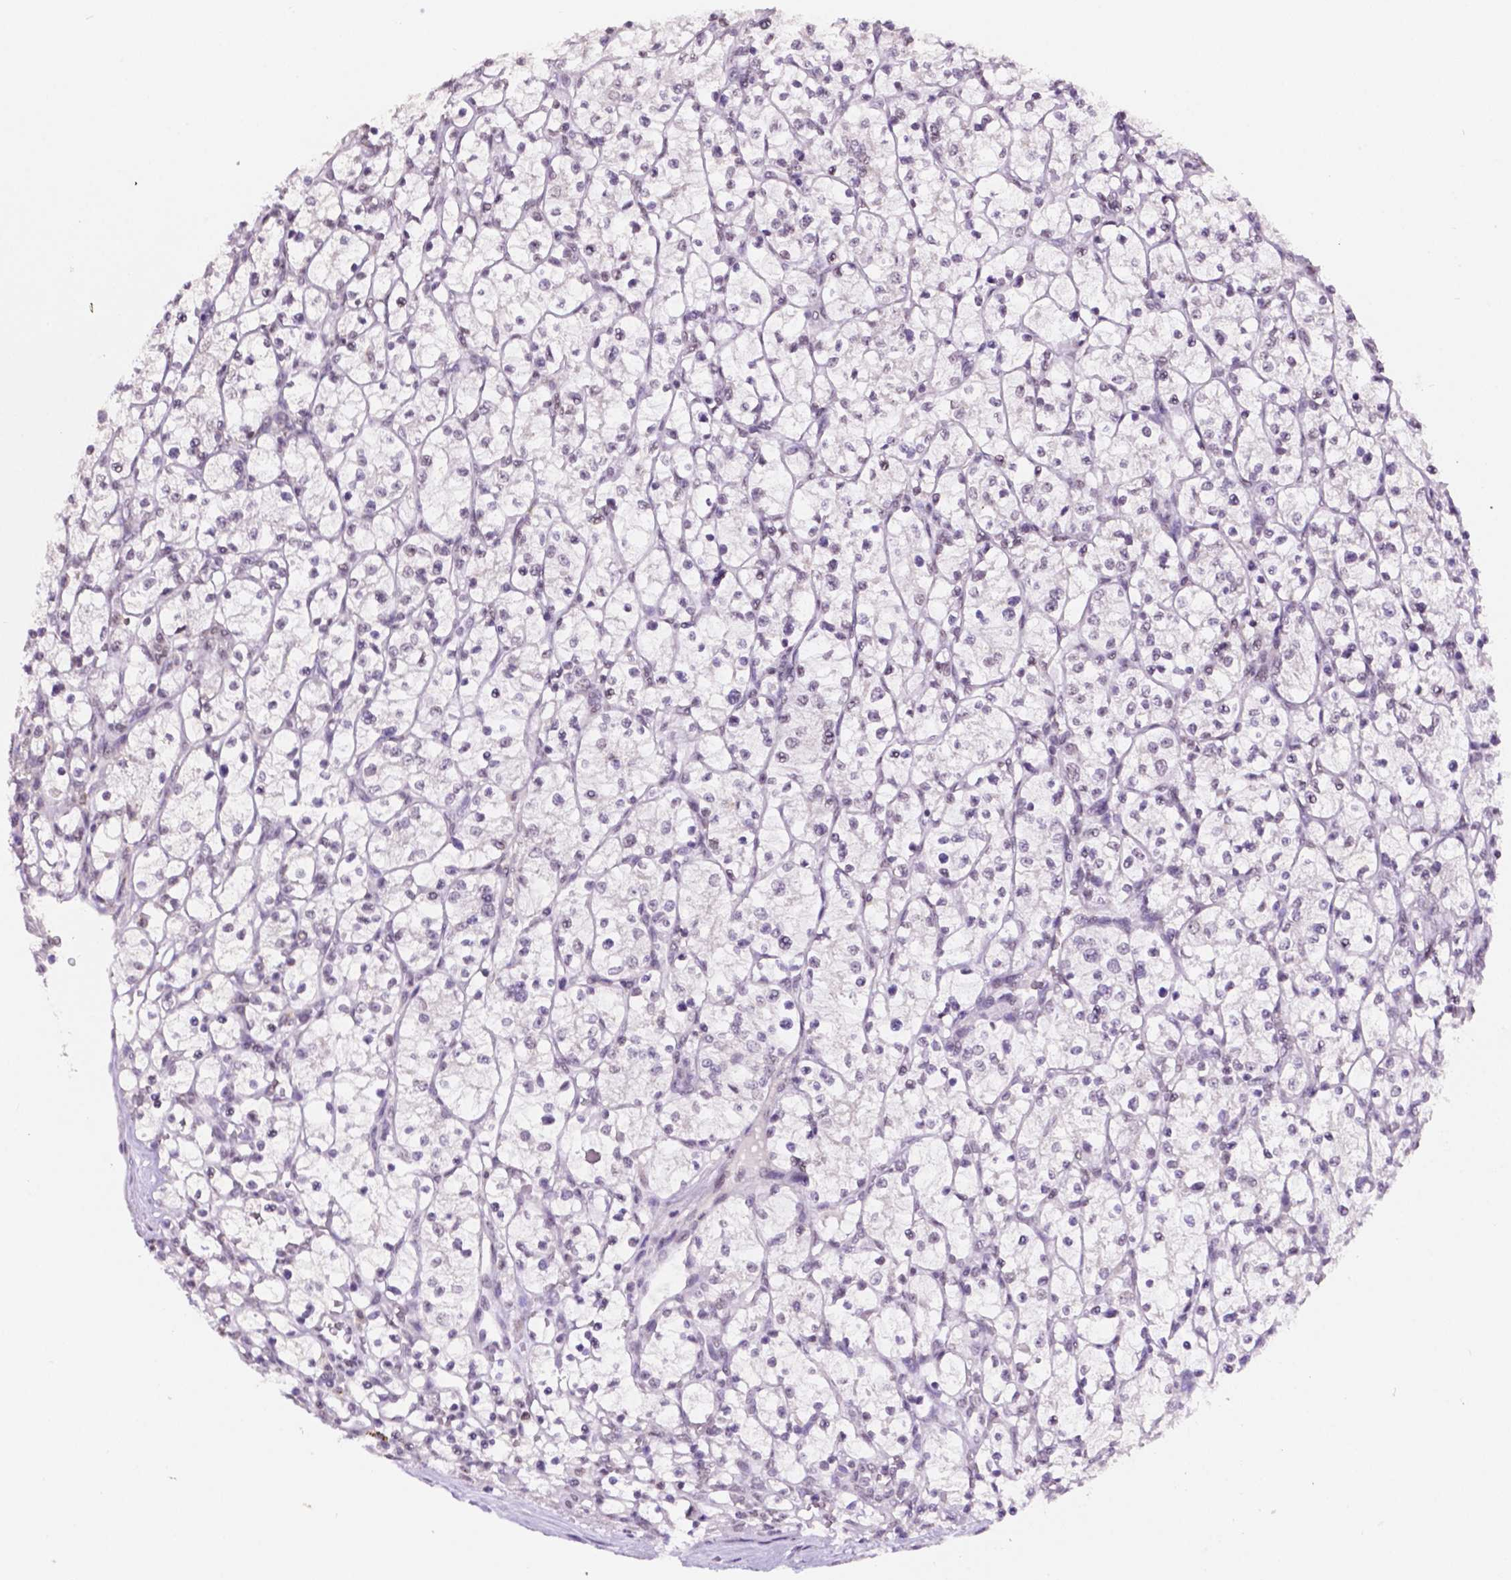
{"staining": {"intensity": "negative", "quantity": "none", "location": "none"}, "tissue": "renal cancer", "cell_type": "Tumor cells", "image_type": "cancer", "snomed": [{"axis": "morphology", "description": "Adenocarcinoma, NOS"}, {"axis": "topography", "description": "Kidney"}], "caption": "Immunohistochemistry image of neoplastic tissue: renal cancer (adenocarcinoma) stained with DAB demonstrates no significant protein staining in tumor cells.", "gene": "PTPN6", "patient": {"sex": "female", "age": 64}}